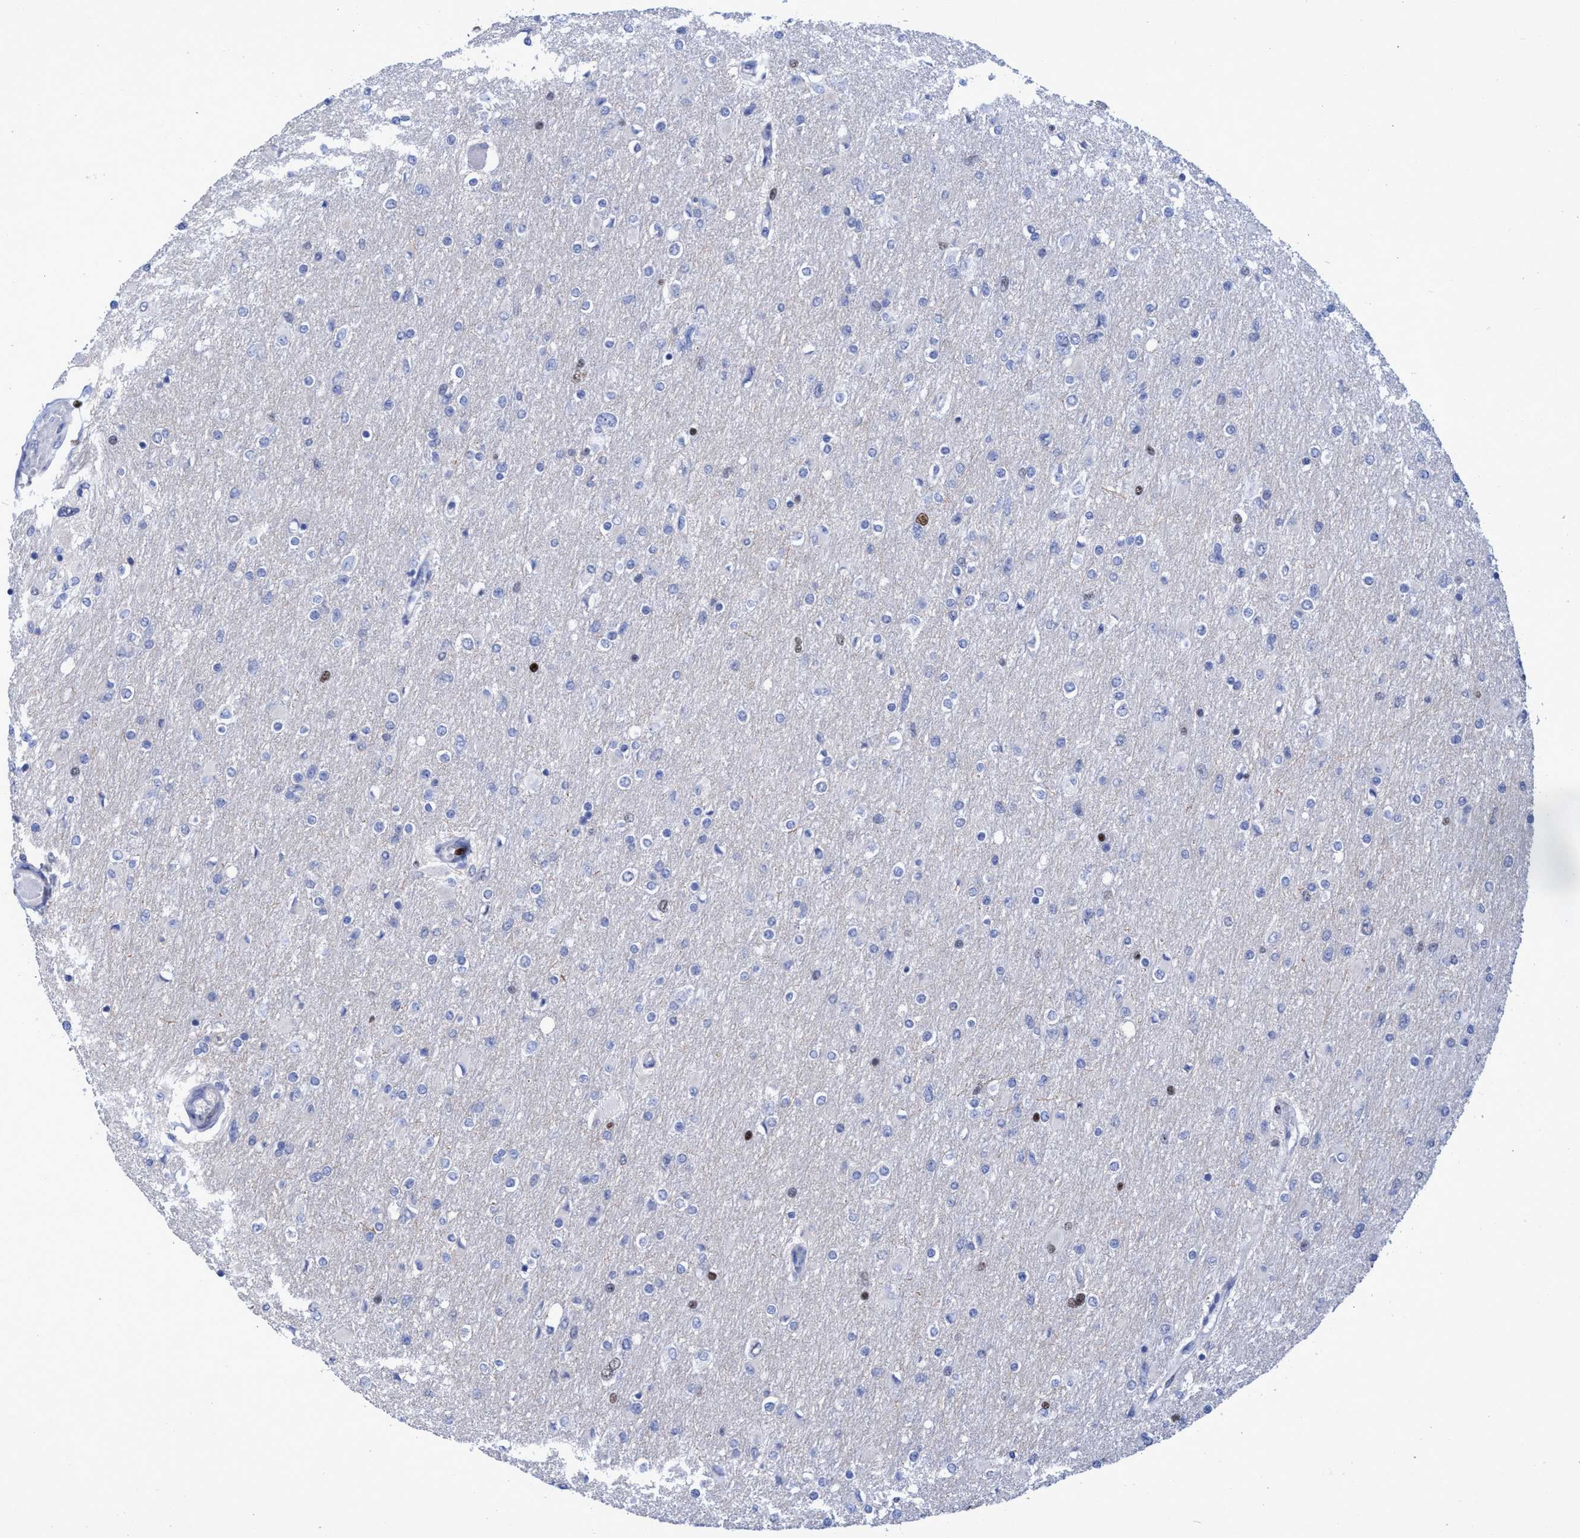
{"staining": {"intensity": "moderate", "quantity": "<25%", "location": "nuclear"}, "tissue": "glioma", "cell_type": "Tumor cells", "image_type": "cancer", "snomed": [{"axis": "morphology", "description": "Glioma, malignant, High grade"}, {"axis": "topography", "description": "Cerebral cortex"}], "caption": "The histopathology image displays a brown stain indicating the presence of a protein in the nuclear of tumor cells in glioma. The staining was performed using DAB to visualize the protein expression in brown, while the nuclei were stained in blue with hematoxylin (Magnification: 20x).", "gene": "R3HCC1", "patient": {"sex": "female", "age": 36}}